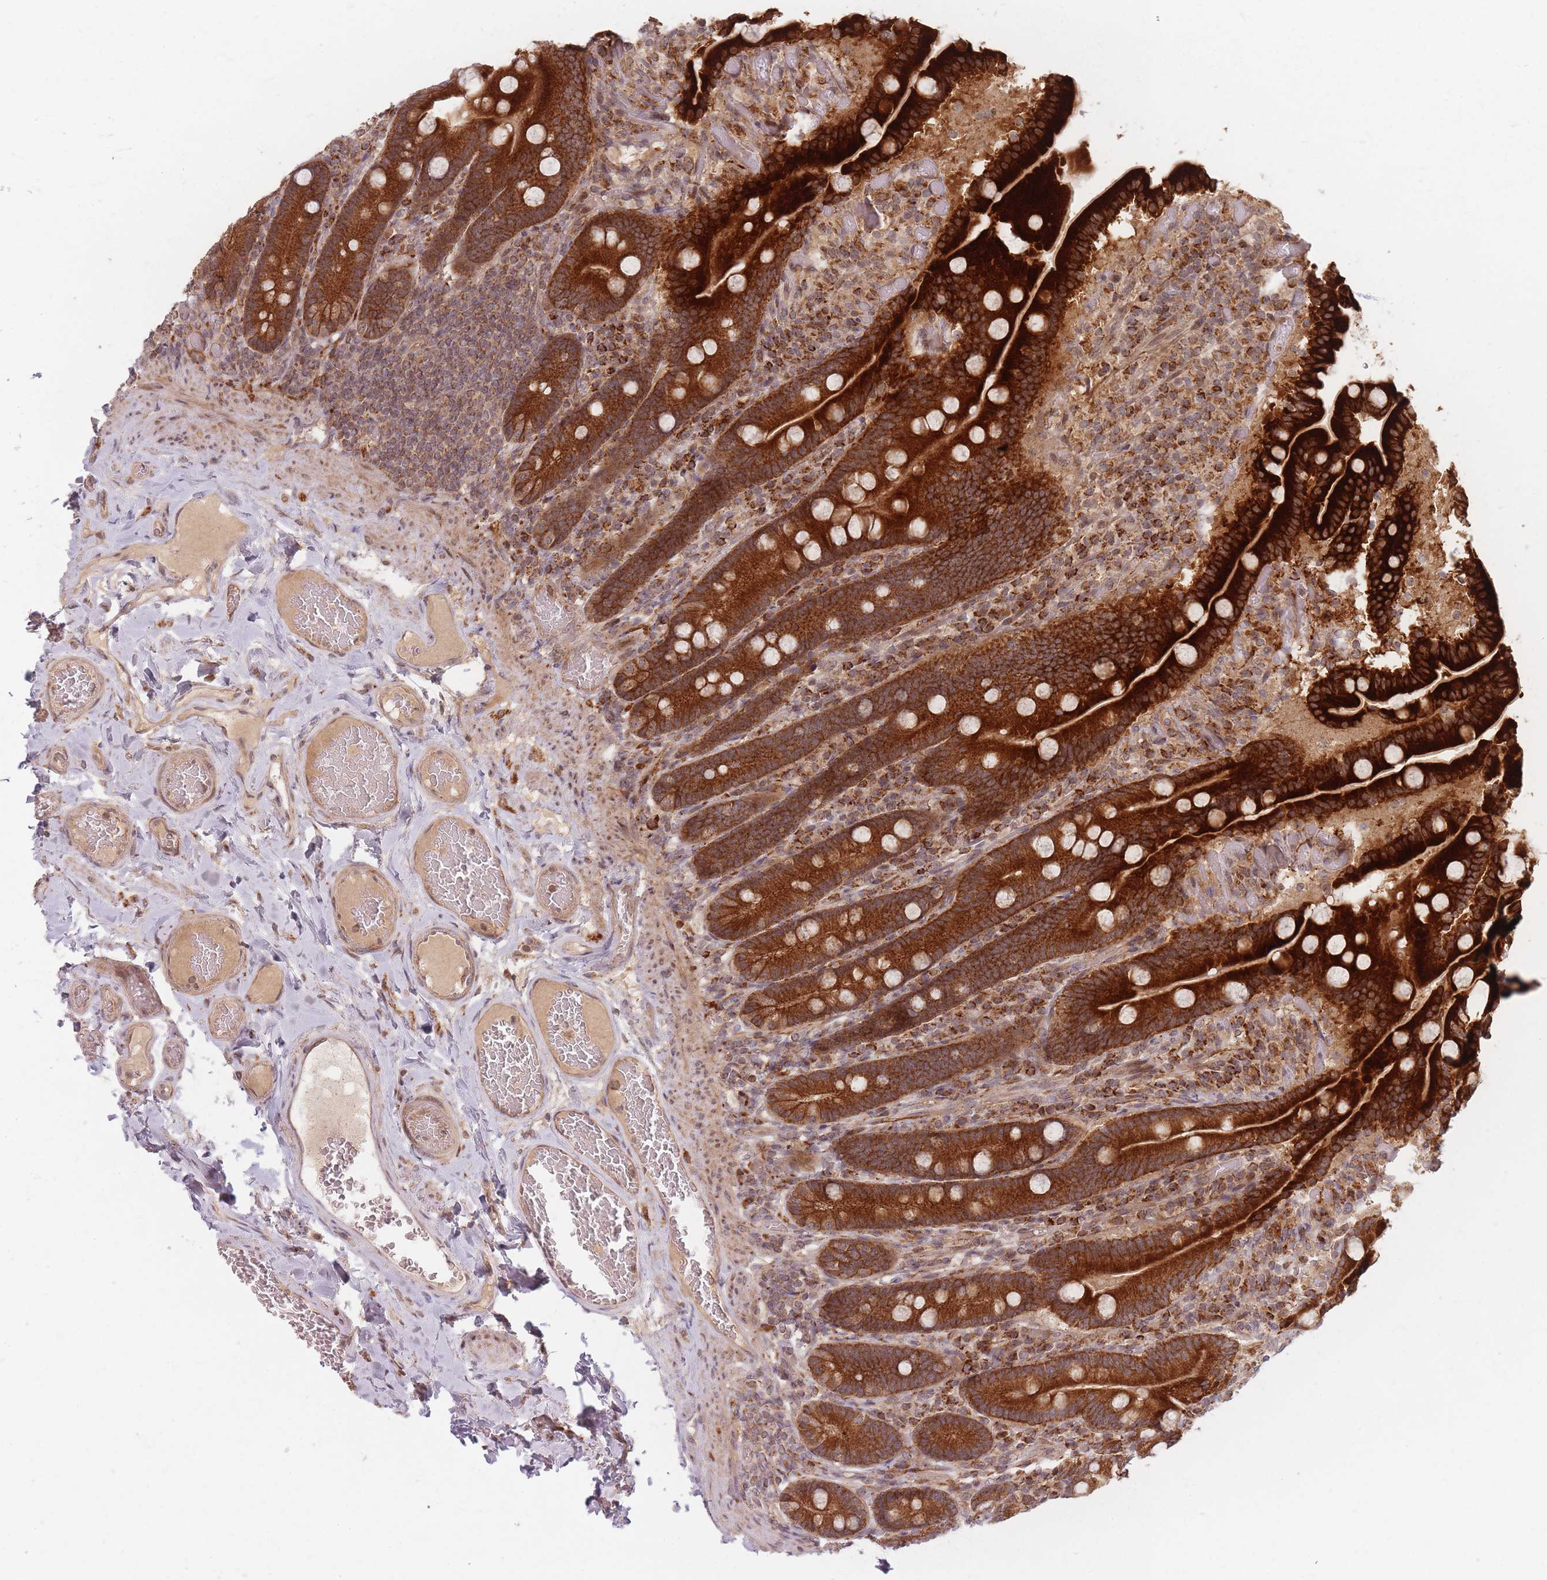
{"staining": {"intensity": "strong", "quantity": ">75%", "location": "cytoplasmic/membranous"}, "tissue": "duodenum", "cell_type": "Glandular cells", "image_type": "normal", "snomed": [{"axis": "morphology", "description": "Normal tissue, NOS"}, {"axis": "topography", "description": "Duodenum"}], "caption": "Protein expression analysis of unremarkable duodenum shows strong cytoplasmic/membranous positivity in about >75% of glandular cells.", "gene": "RADX", "patient": {"sex": "female", "age": 62}}